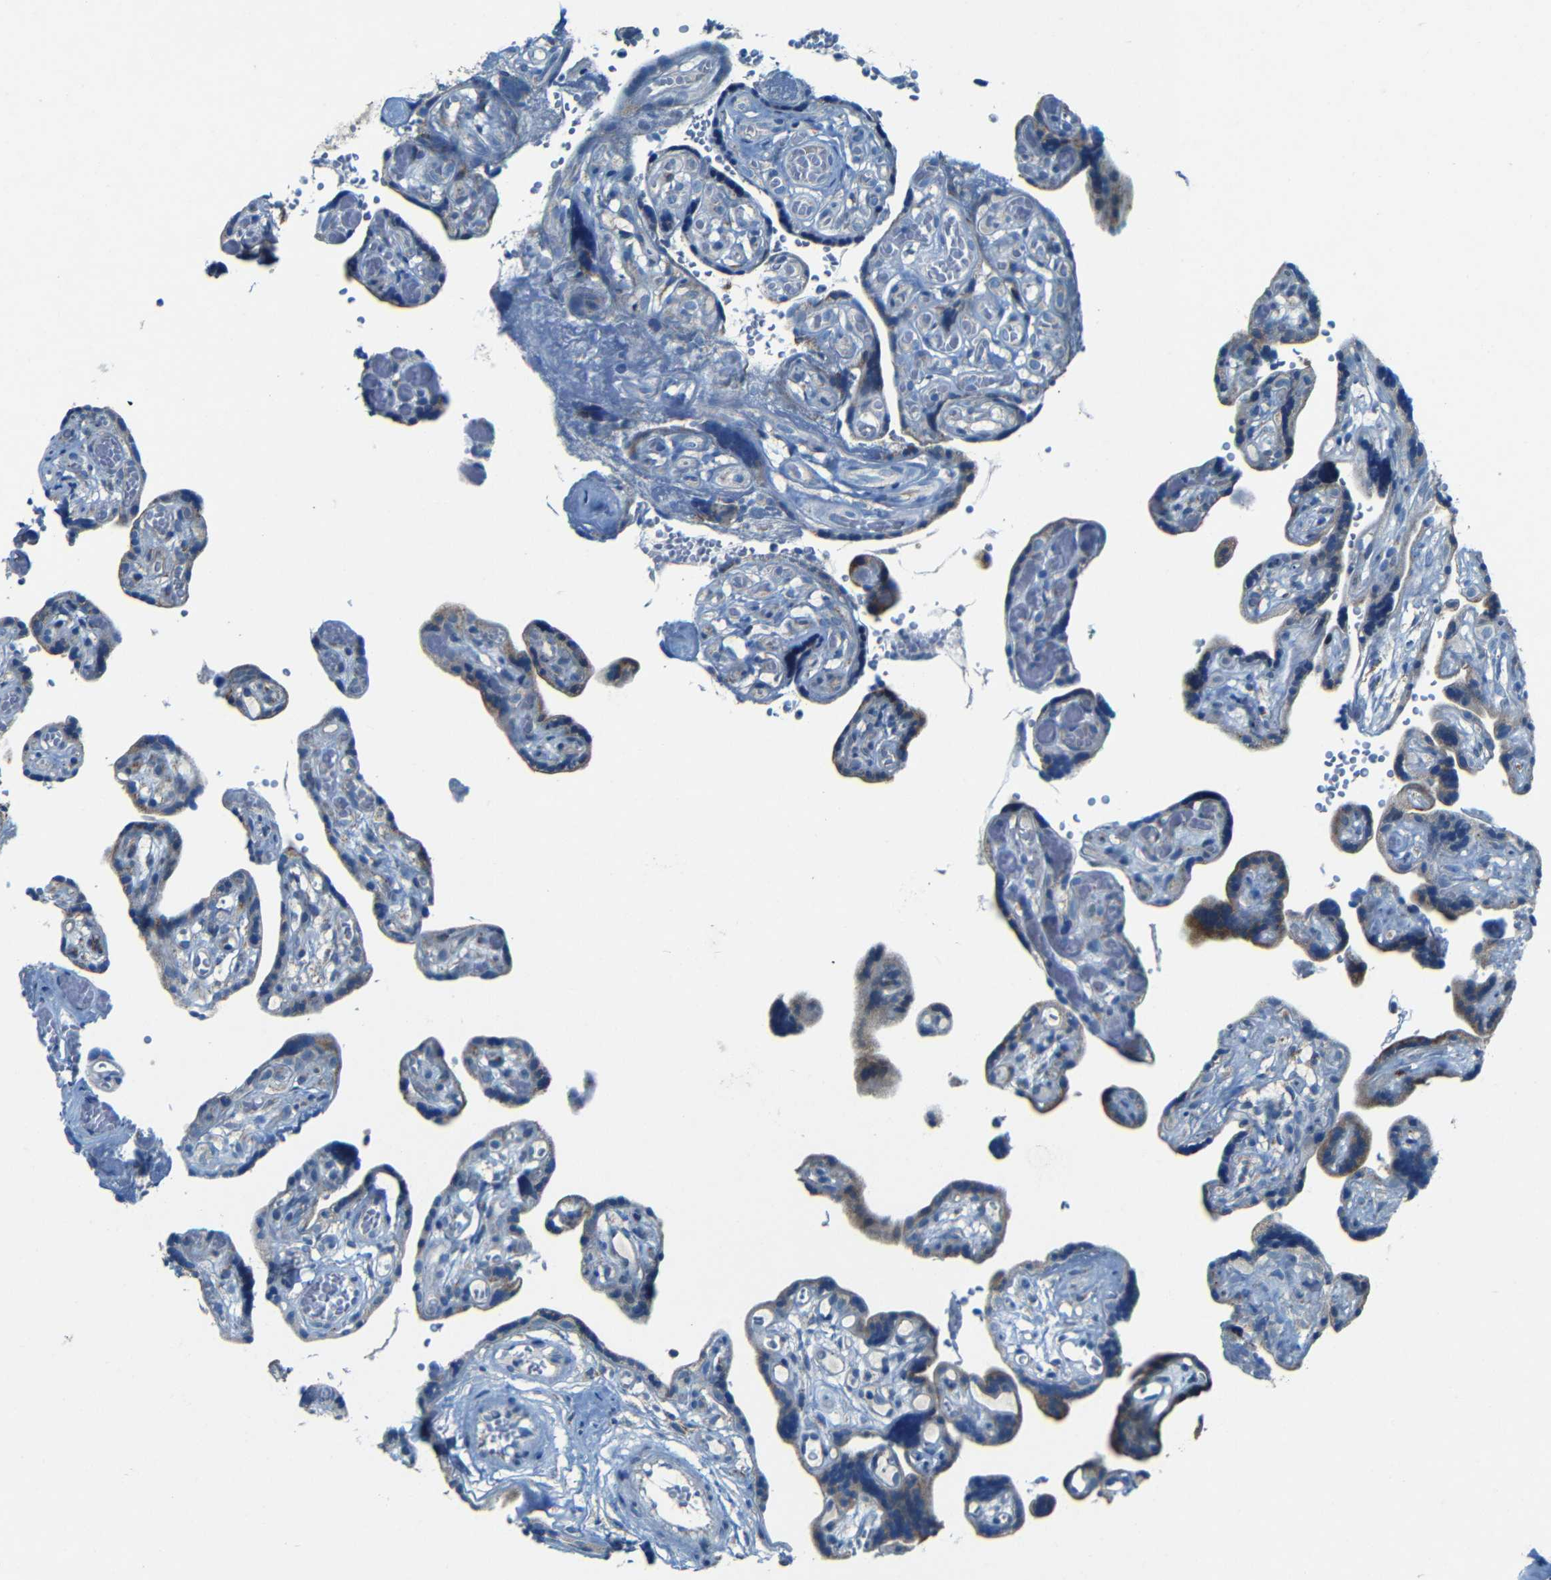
{"staining": {"intensity": "moderate", "quantity": "25%-75%", "location": "cytoplasmic/membranous"}, "tissue": "placenta", "cell_type": "Decidual cells", "image_type": "normal", "snomed": [{"axis": "morphology", "description": "Normal tissue, NOS"}, {"axis": "topography", "description": "Placenta"}], "caption": "Normal placenta exhibits moderate cytoplasmic/membranous expression in approximately 25%-75% of decidual cells.", "gene": "WSCD2", "patient": {"sex": "female", "age": 30}}